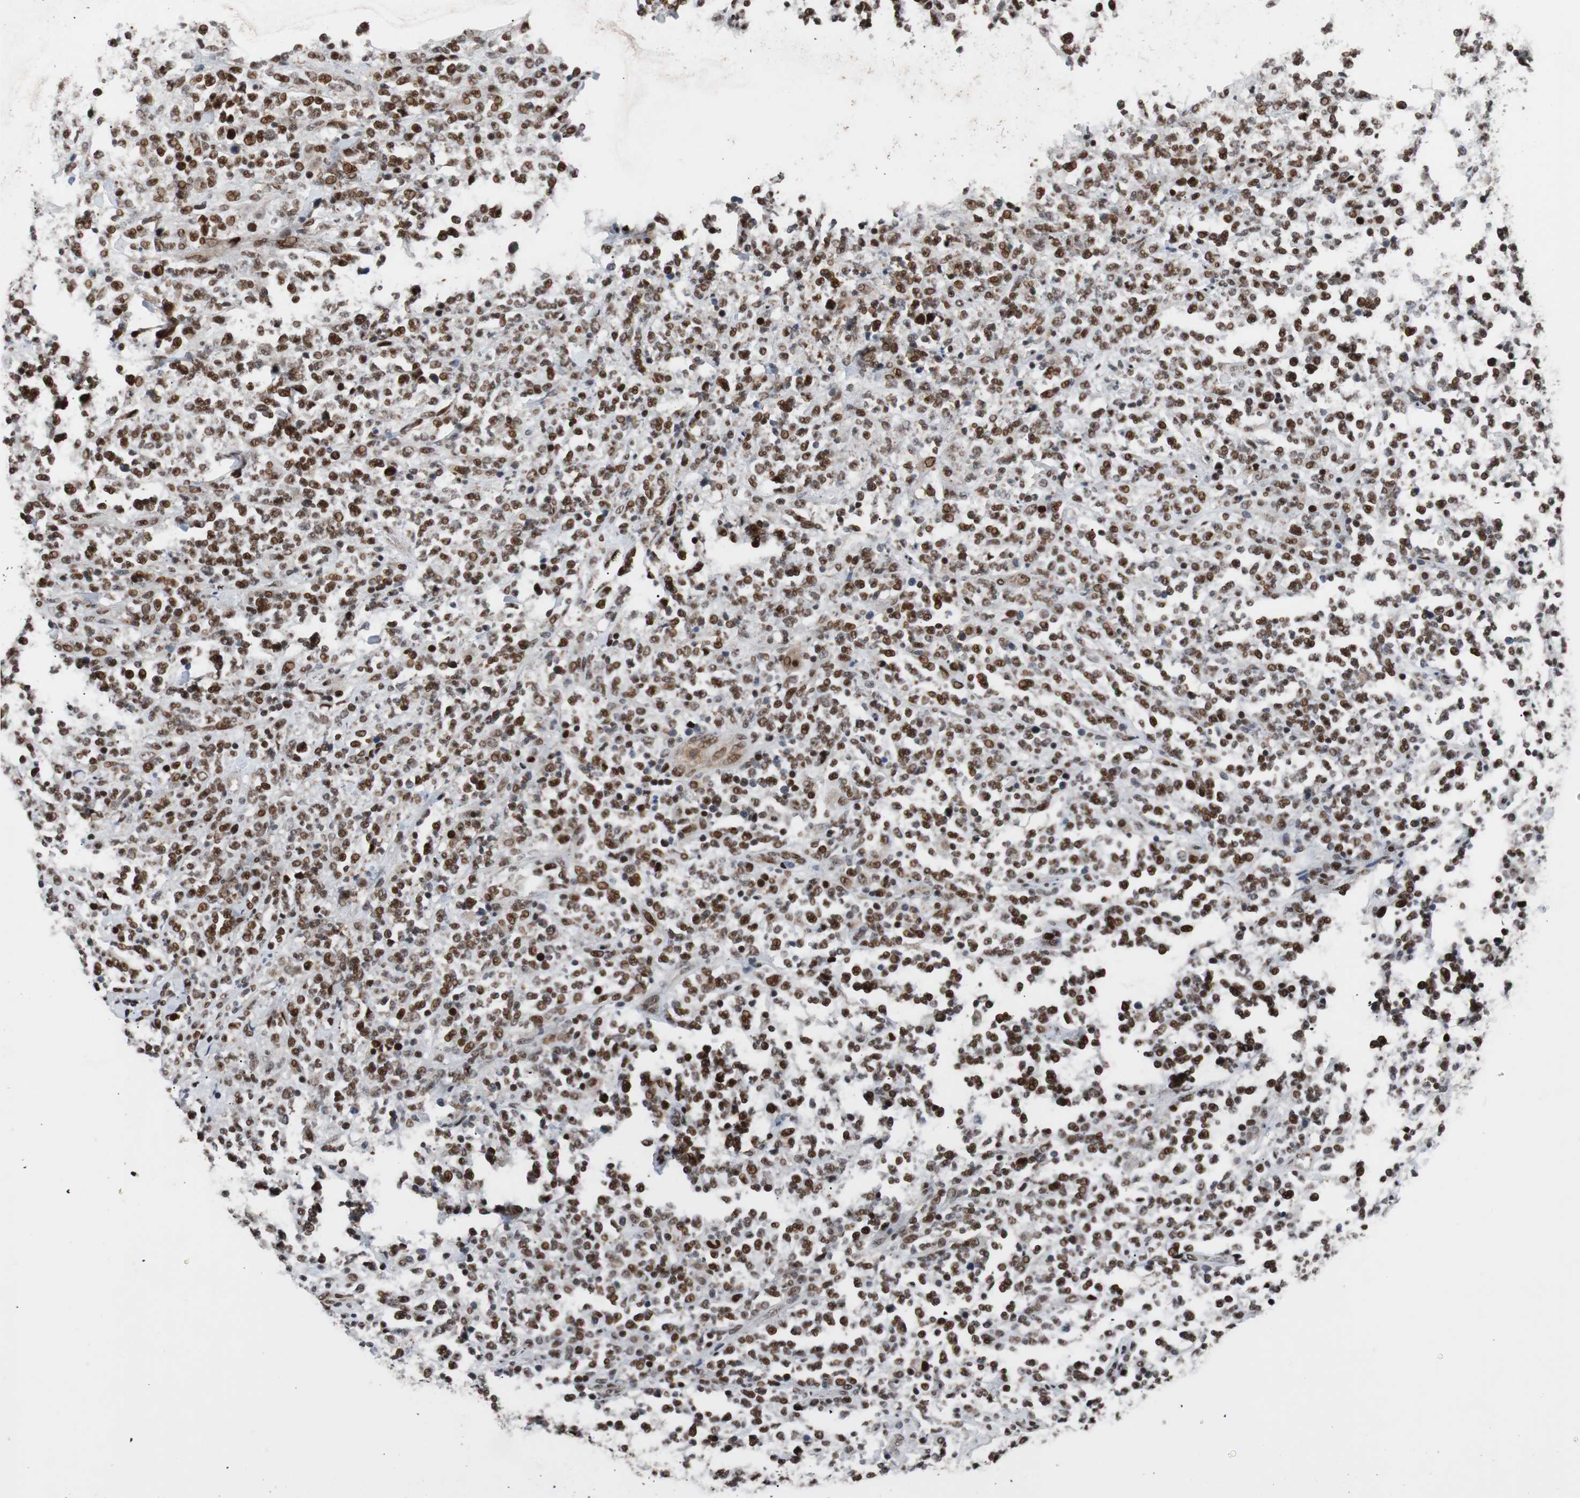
{"staining": {"intensity": "strong", "quantity": ">75%", "location": "nuclear"}, "tissue": "lymphoma", "cell_type": "Tumor cells", "image_type": "cancer", "snomed": [{"axis": "morphology", "description": "Malignant lymphoma, non-Hodgkin's type, High grade"}, {"axis": "topography", "description": "Soft tissue"}], "caption": "Human malignant lymphoma, non-Hodgkin's type (high-grade) stained with a brown dye exhibits strong nuclear positive staining in about >75% of tumor cells.", "gene": "NBL1", "patient": {"sex": "male", "age": 18}}